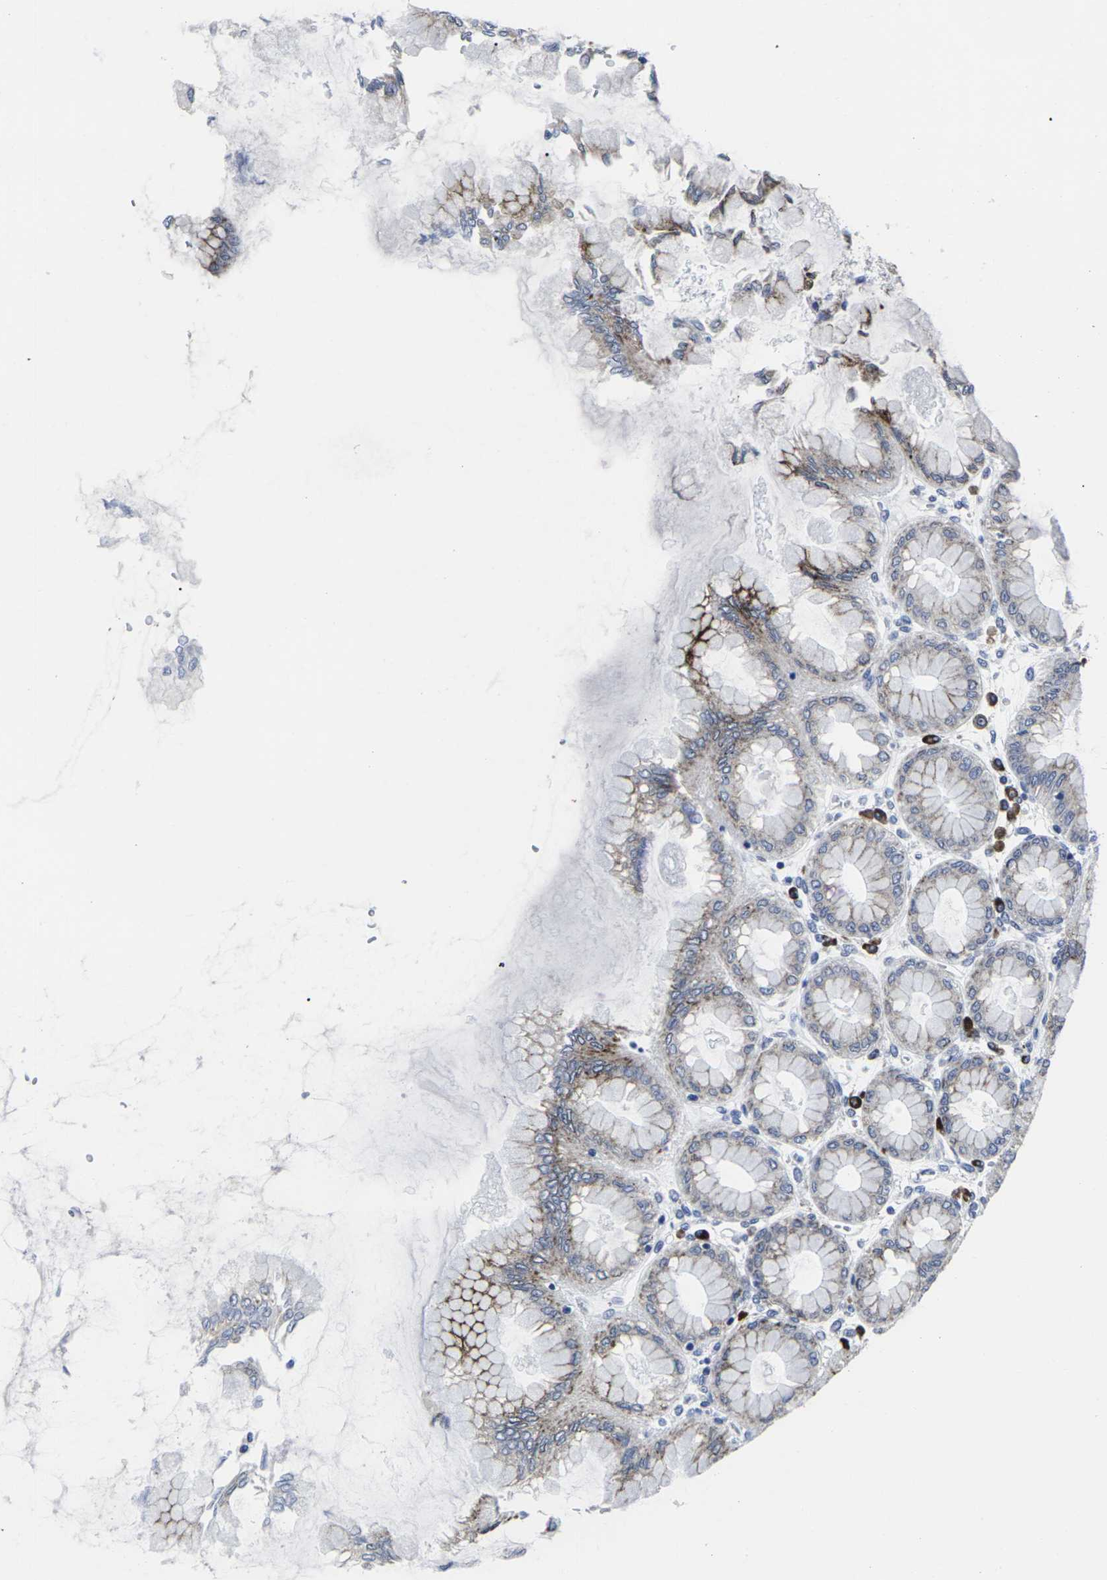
{"staining": {"intensity": "strong", "quantity": "25%-75%", "location": "cytoplasmic/membranous"}, "tissue": "stomach", "cell_type": "Glandular cells", "image_type": "normal", "snomed": [{"axis": "morphology", "description": "Normal tissue, NOS"}, {"axis": "topography", "description": "Stomach, upper"}], "caption": "A brown stain shows strong cytoplasmic/membranous positivity of a protein in glandular cells of normal human stomach. The protein of interest is stained brown, and the nuclei are stained in blue (DAB IHC with brightfield microscopy, high magnification).", "gene": "RPN1", "patient": {"sex": "female", "age": 56}}